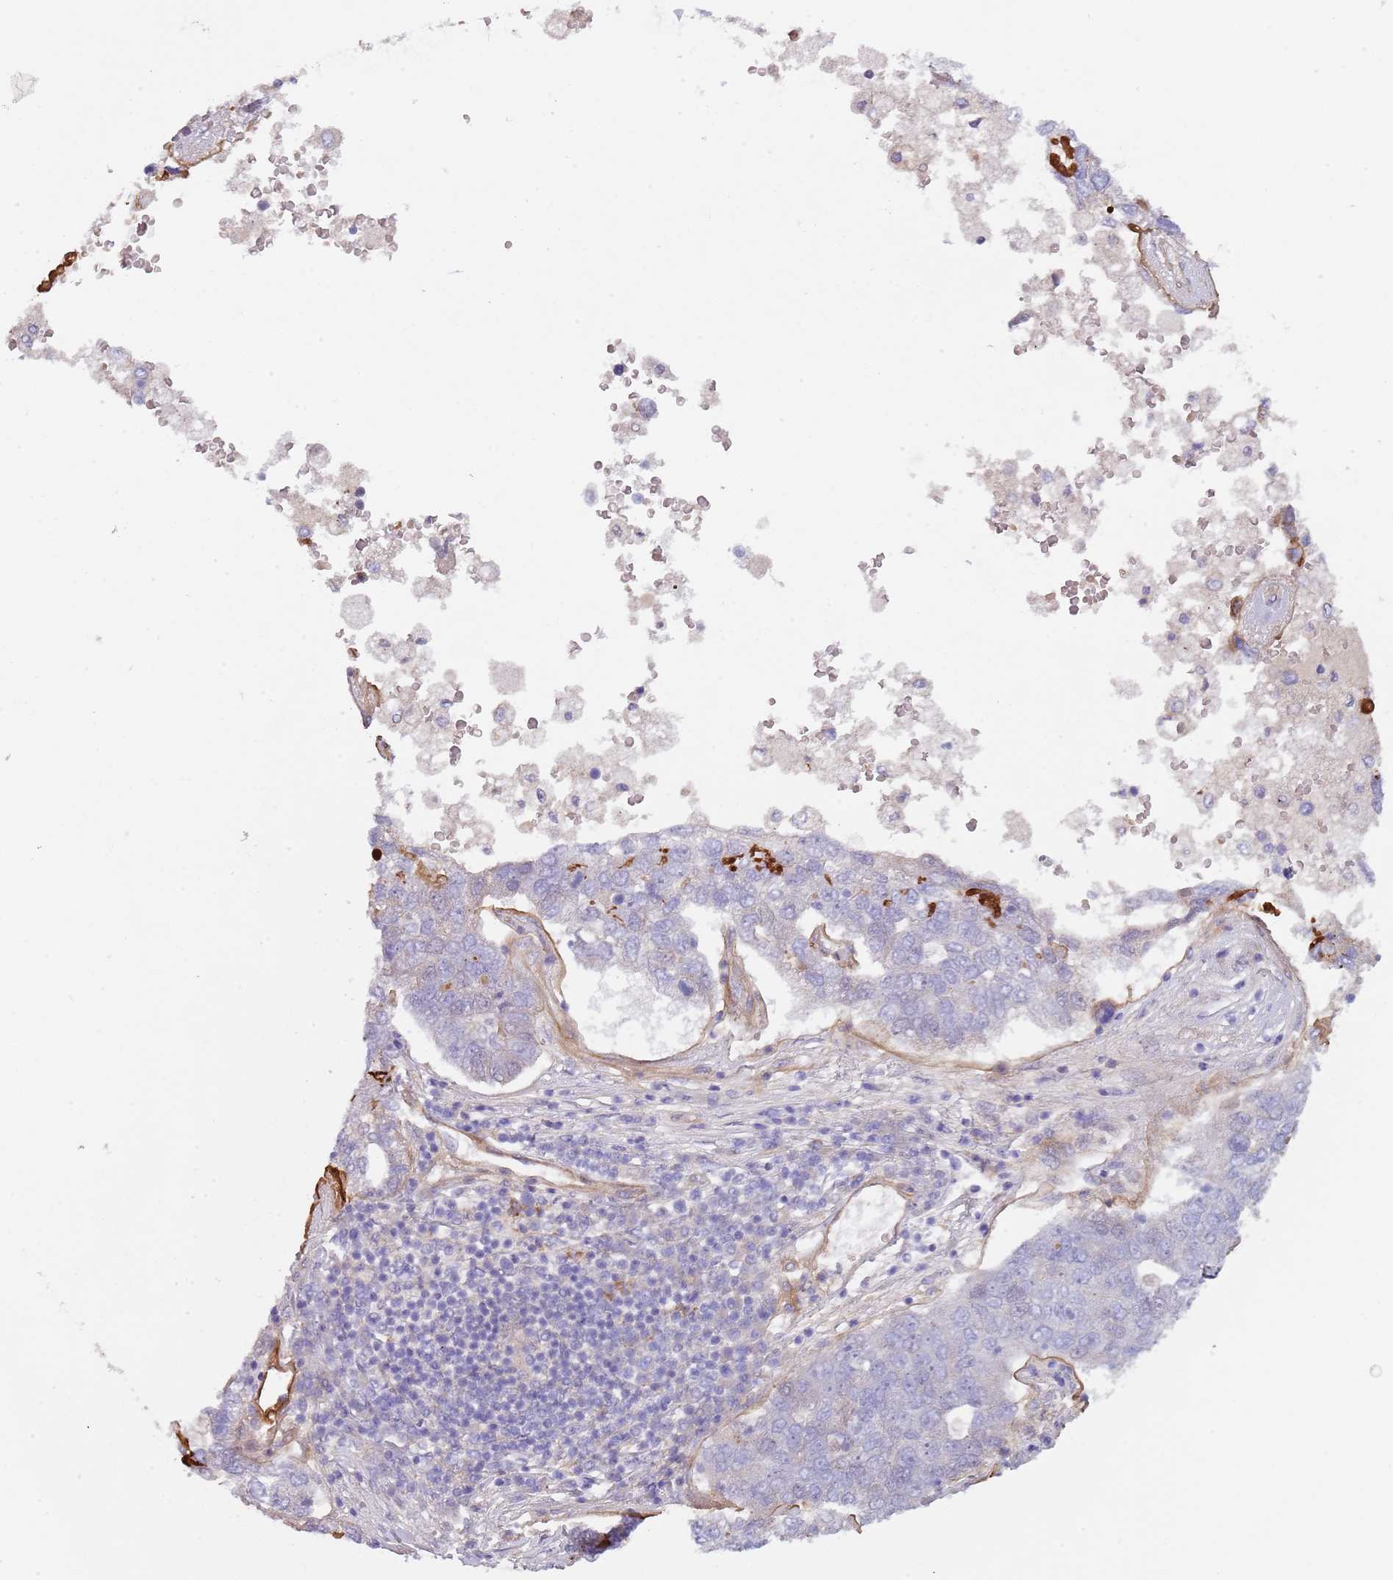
{"staining": {"intensity": "negative", "quantity": "none", "location": "none"}, "tissue": "pancreatic cancer", "cell_type": "Tumor cells", "image_type": "cancer", "snomed": [{"axis": "morphology", "description": "Adenocarcinoma, NOS"}, {"axis": "topography", "description": "Pancreas"}], "caption": "A high-resolution micrograph shows immunohistochemistry (IHC) staining of adenocarcinoma (pancreatic), which displays no significant staining in tumor cells.", "gene": "TINAGL1", "patient": {"sex": "female", "age": 61}}